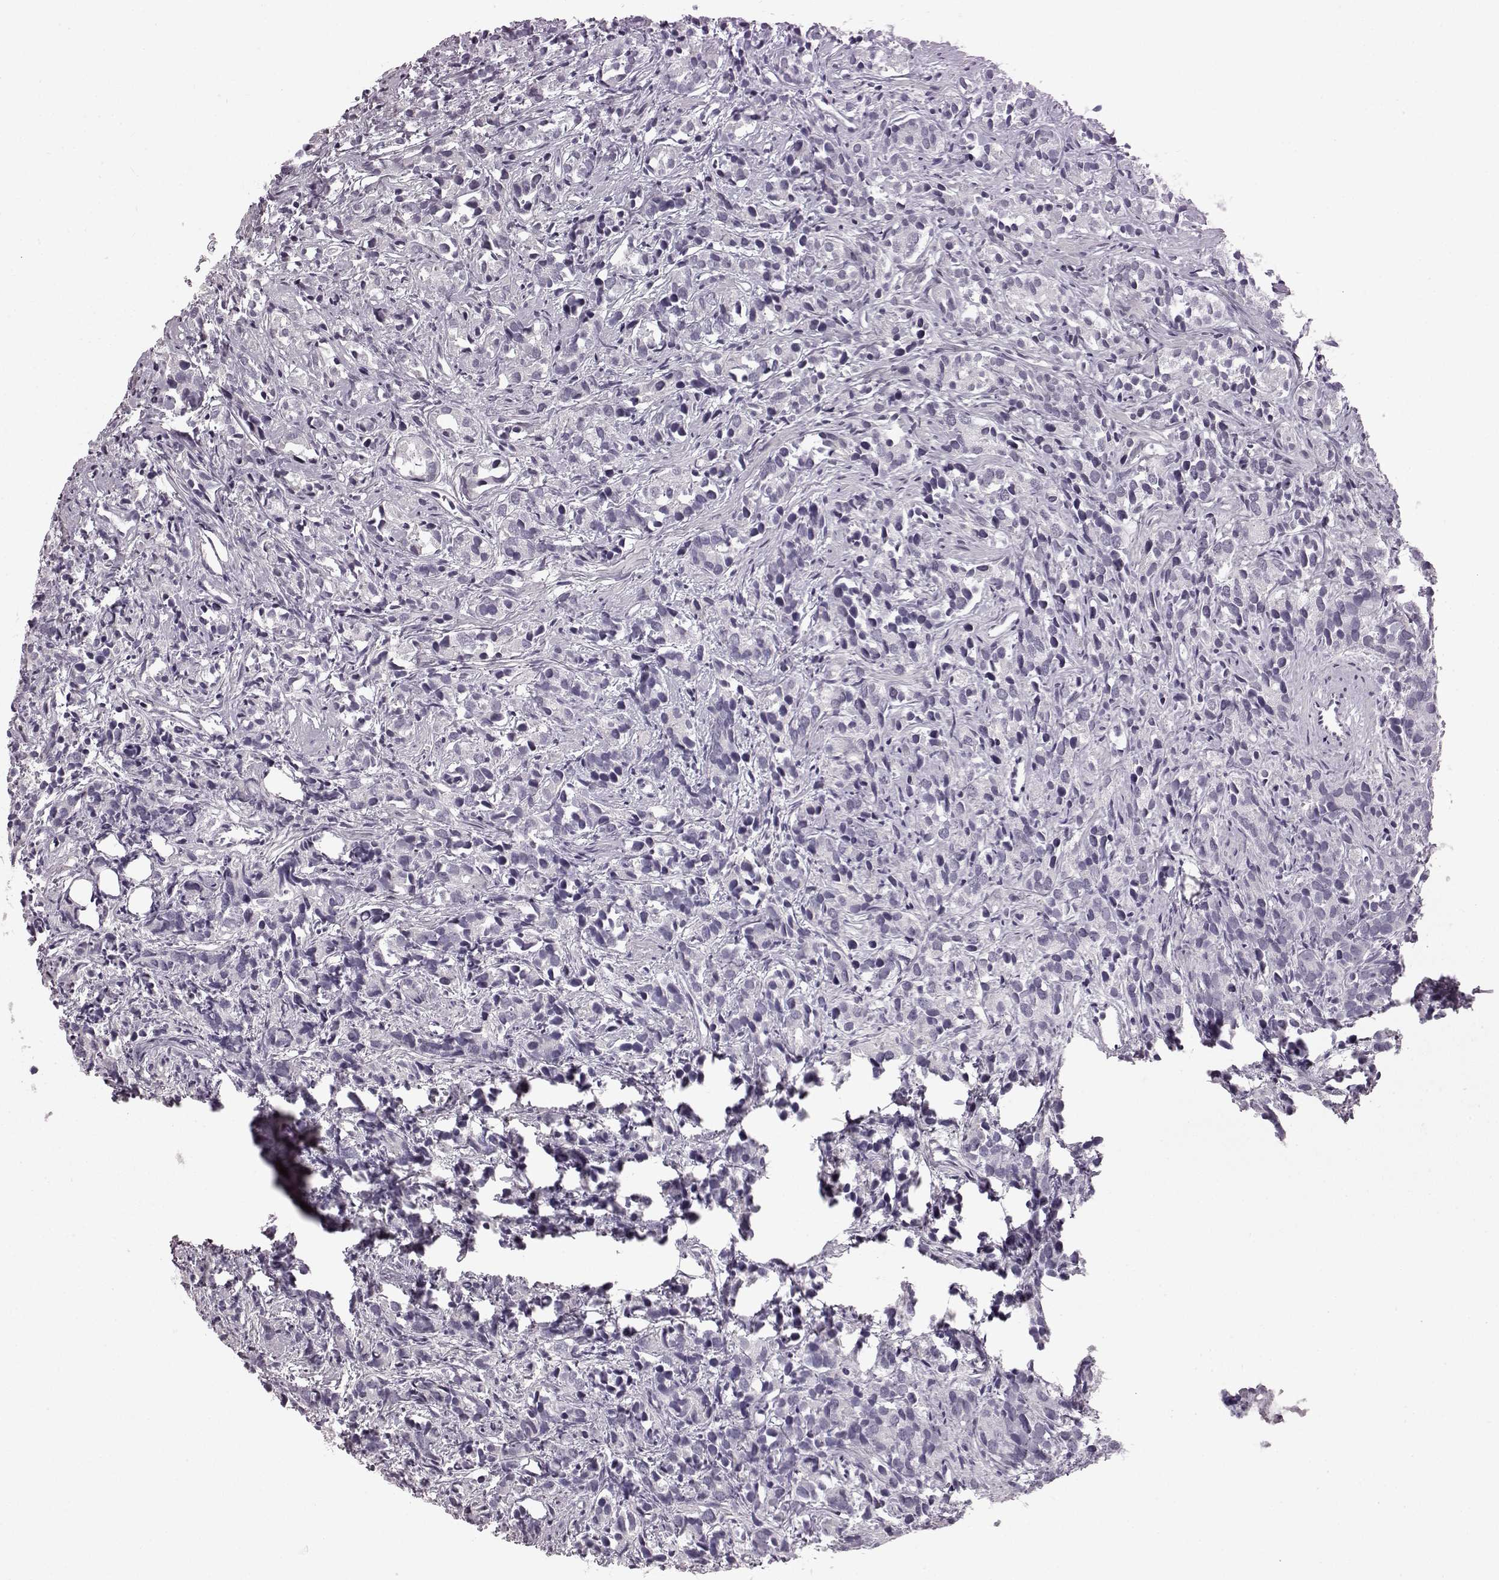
{"staining": {"intensity": "negative", "quantity": "none", "location": "none"}, "tissue": "prostate cancer", "cell_type": "Tumor cells", "image_type": "cancer", "snomed": [{"axis": "morphology", "description": "Adenocarcinoma, High grade"}, {"axis": "topography", "description": "Prostate"}], "caption": "Prostate high-grade adenocarcinoma was stained to show a protein in brown. There is no significant staining in tumor cells. The staining is performed using DAB (3,3'-diaminobenzidine) brown chromogen with nuclei counter-stained in using hematoxylin.", "gene": "AIPL1", "patient": {"sex": "male", "age": 84}}